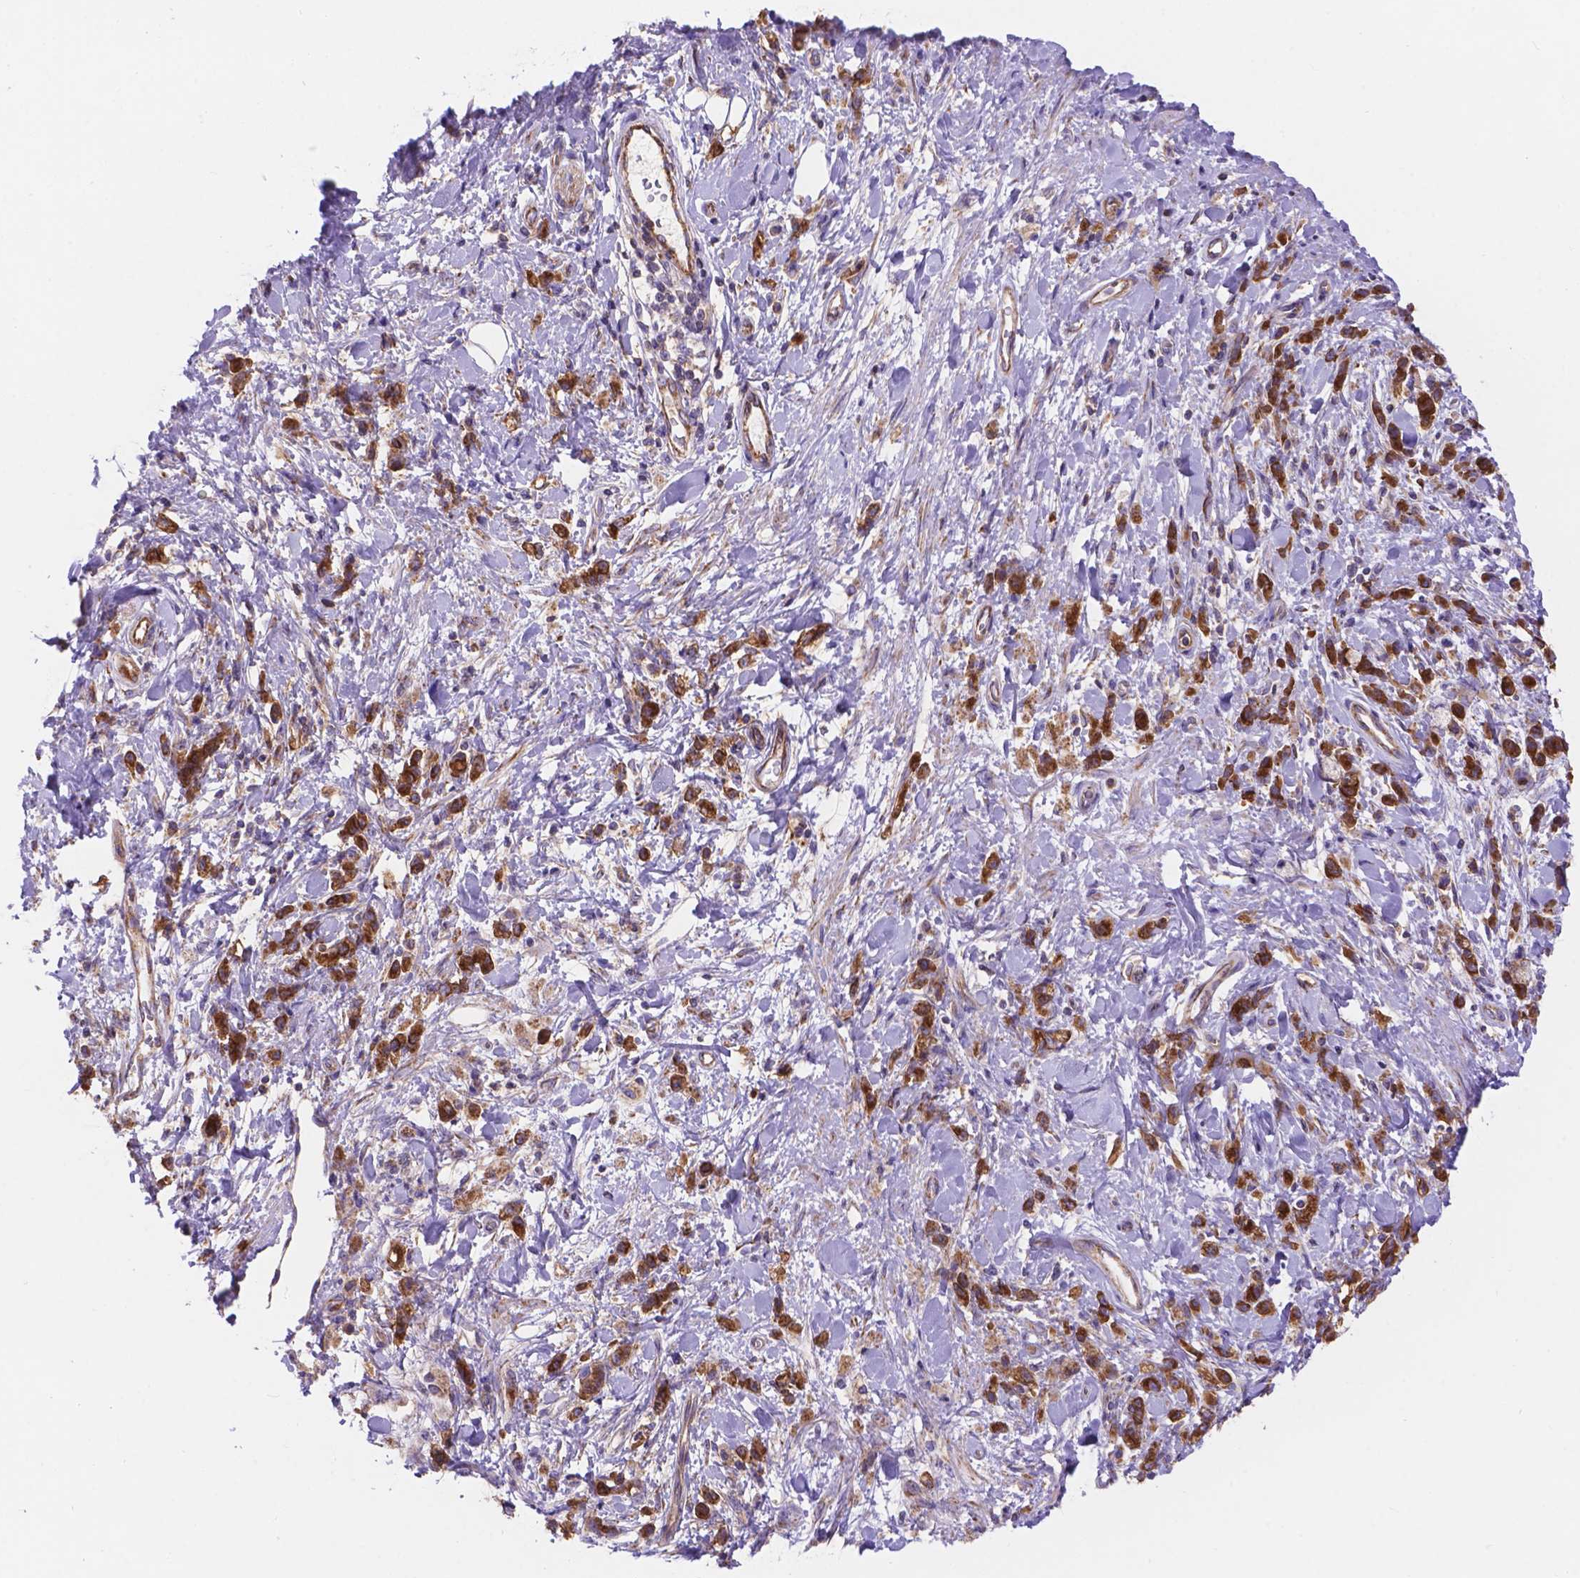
{"staining": {"intensity": "strong", "quantity": ">75%", "location": "cytoplasmic/membranous"}, "tissue": "stomach cancer", "cell_type": "Tumor cells", "image_type": "cancer", "snomed": [{"axis": "morphology", "description": "Adenocarcinoma, NOS"}, {"axis": "topography", "description": "Stomach"}], "caption": "The immunohistochemical stain shows strong cytoplasmic/membranous positivity in tumor cells of stomach cancer tissue. (DAB IHC with brightfield microscopy, high magnification).", "gene": "AK3", "patient": {"sex": "male", "age": 77}}